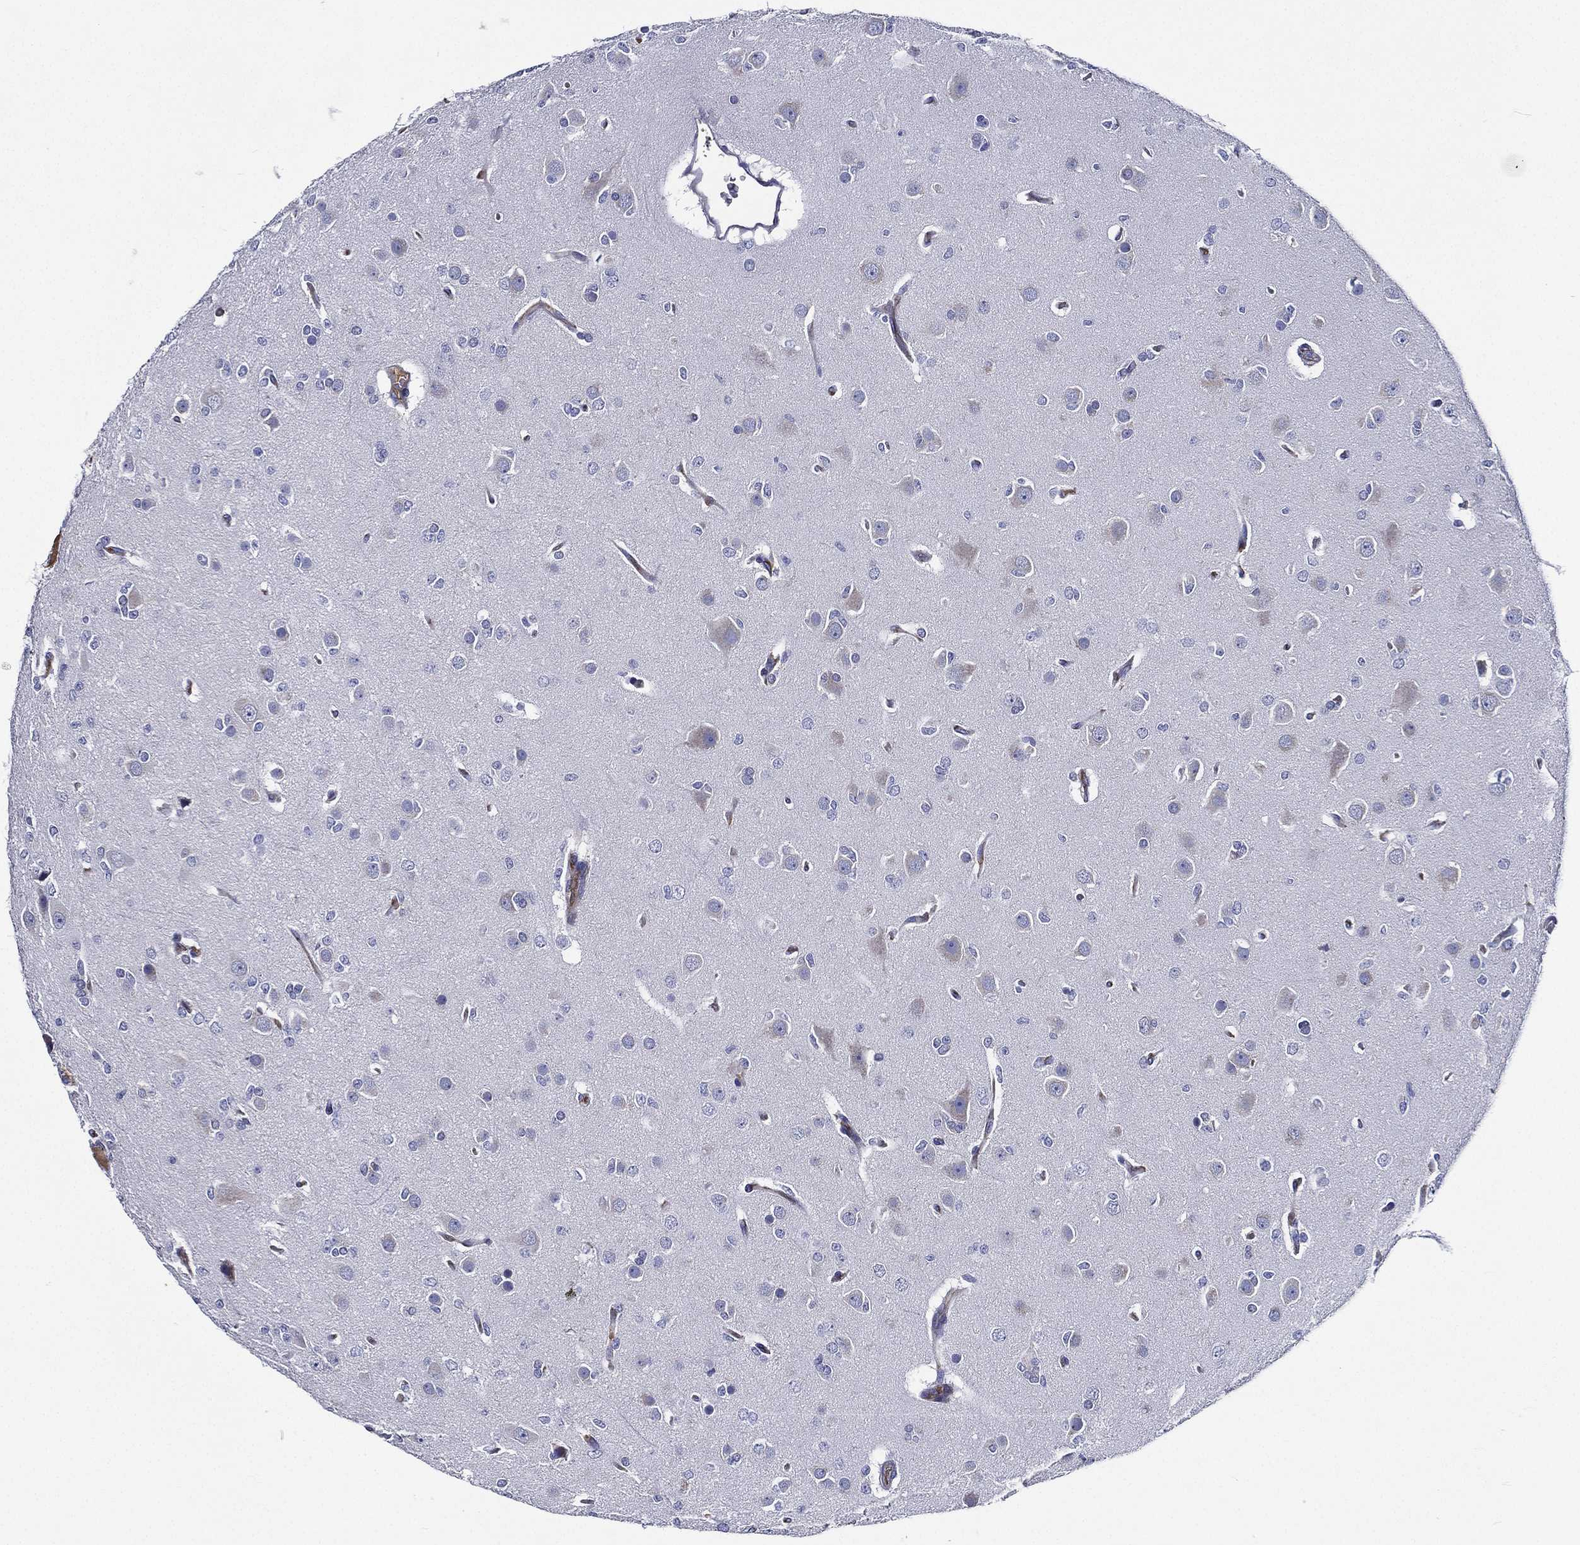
{"staining": {"intensity": "negative", "quantity": "none", "location": "none"}, "tissue": "glioma", "cell_type": "Tumor cells", "image_type": "cancer", "snomed": [{"axis": "morphology", "description": "Glioma, malignant, Low grade"}, {"axis": "topography", "description": "Brain"}], "caption": "DAB (3,3'-diaminobenzidine) immunohistochemical staining of human low-grade glioma (malignant) displays no significant staining in tumor cells.", "gene": "TMPRSS11D", "patient": {"sex": "male", "age": 27}}